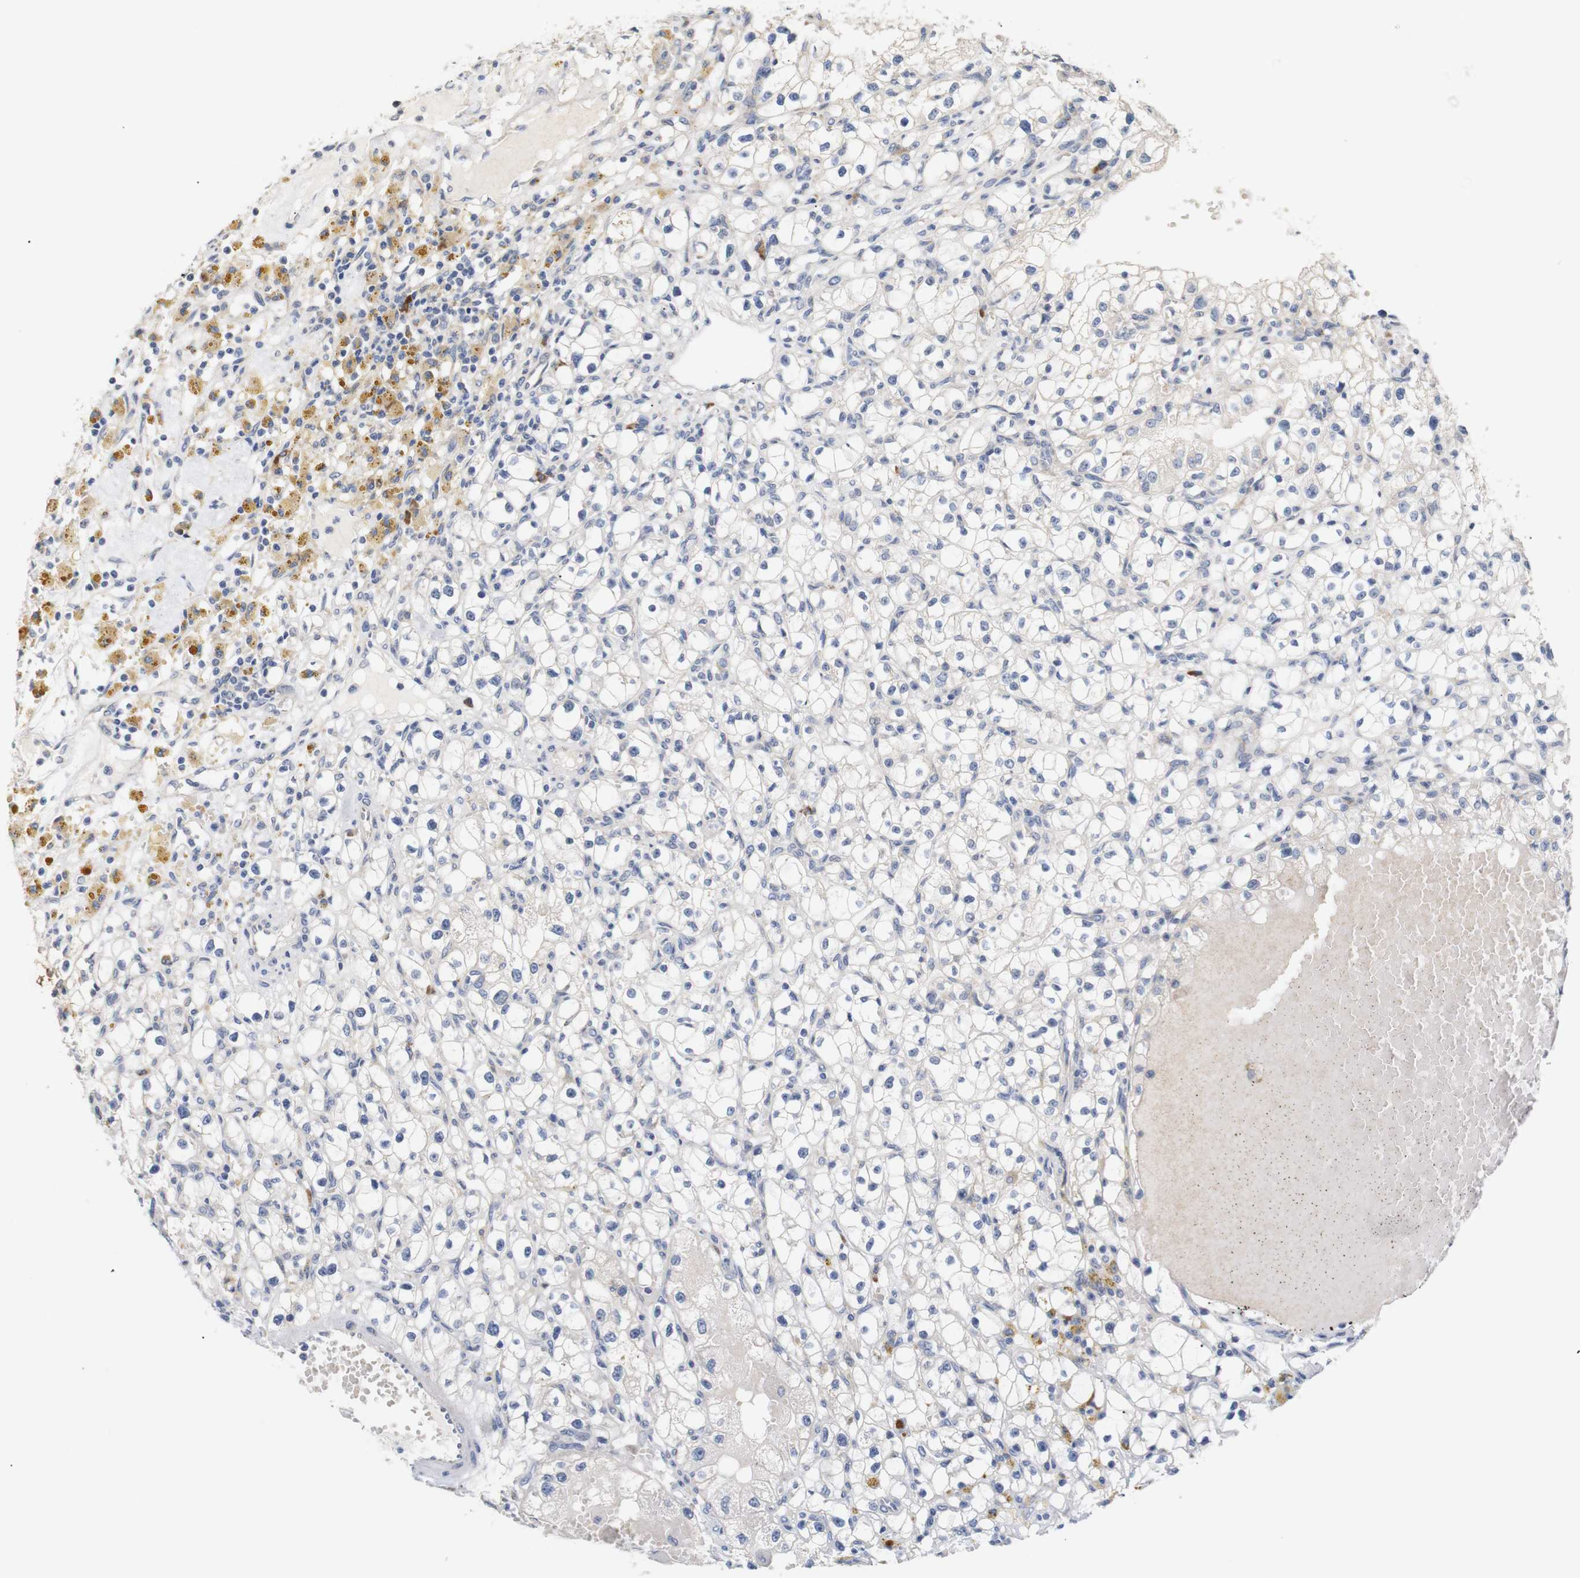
{"staining": {"intensity": "negative", "quantity": "none", "location": "none"}, "tissue": "renal cancer", "cell_type": "Tumor cells", "image_type": "cancer", "snomed": [{"axis": "morphology", "description": "Adenocarcinoma, NOS"}, {"axis": "topography", "description": "Kidney"}], "caption": "The photomicrograph reveals no significant expression in tumor cells of renal cancer (adenocarcinoma).", "gene": "TRIM5", "patient": {"sex": "male", "age": 56}}